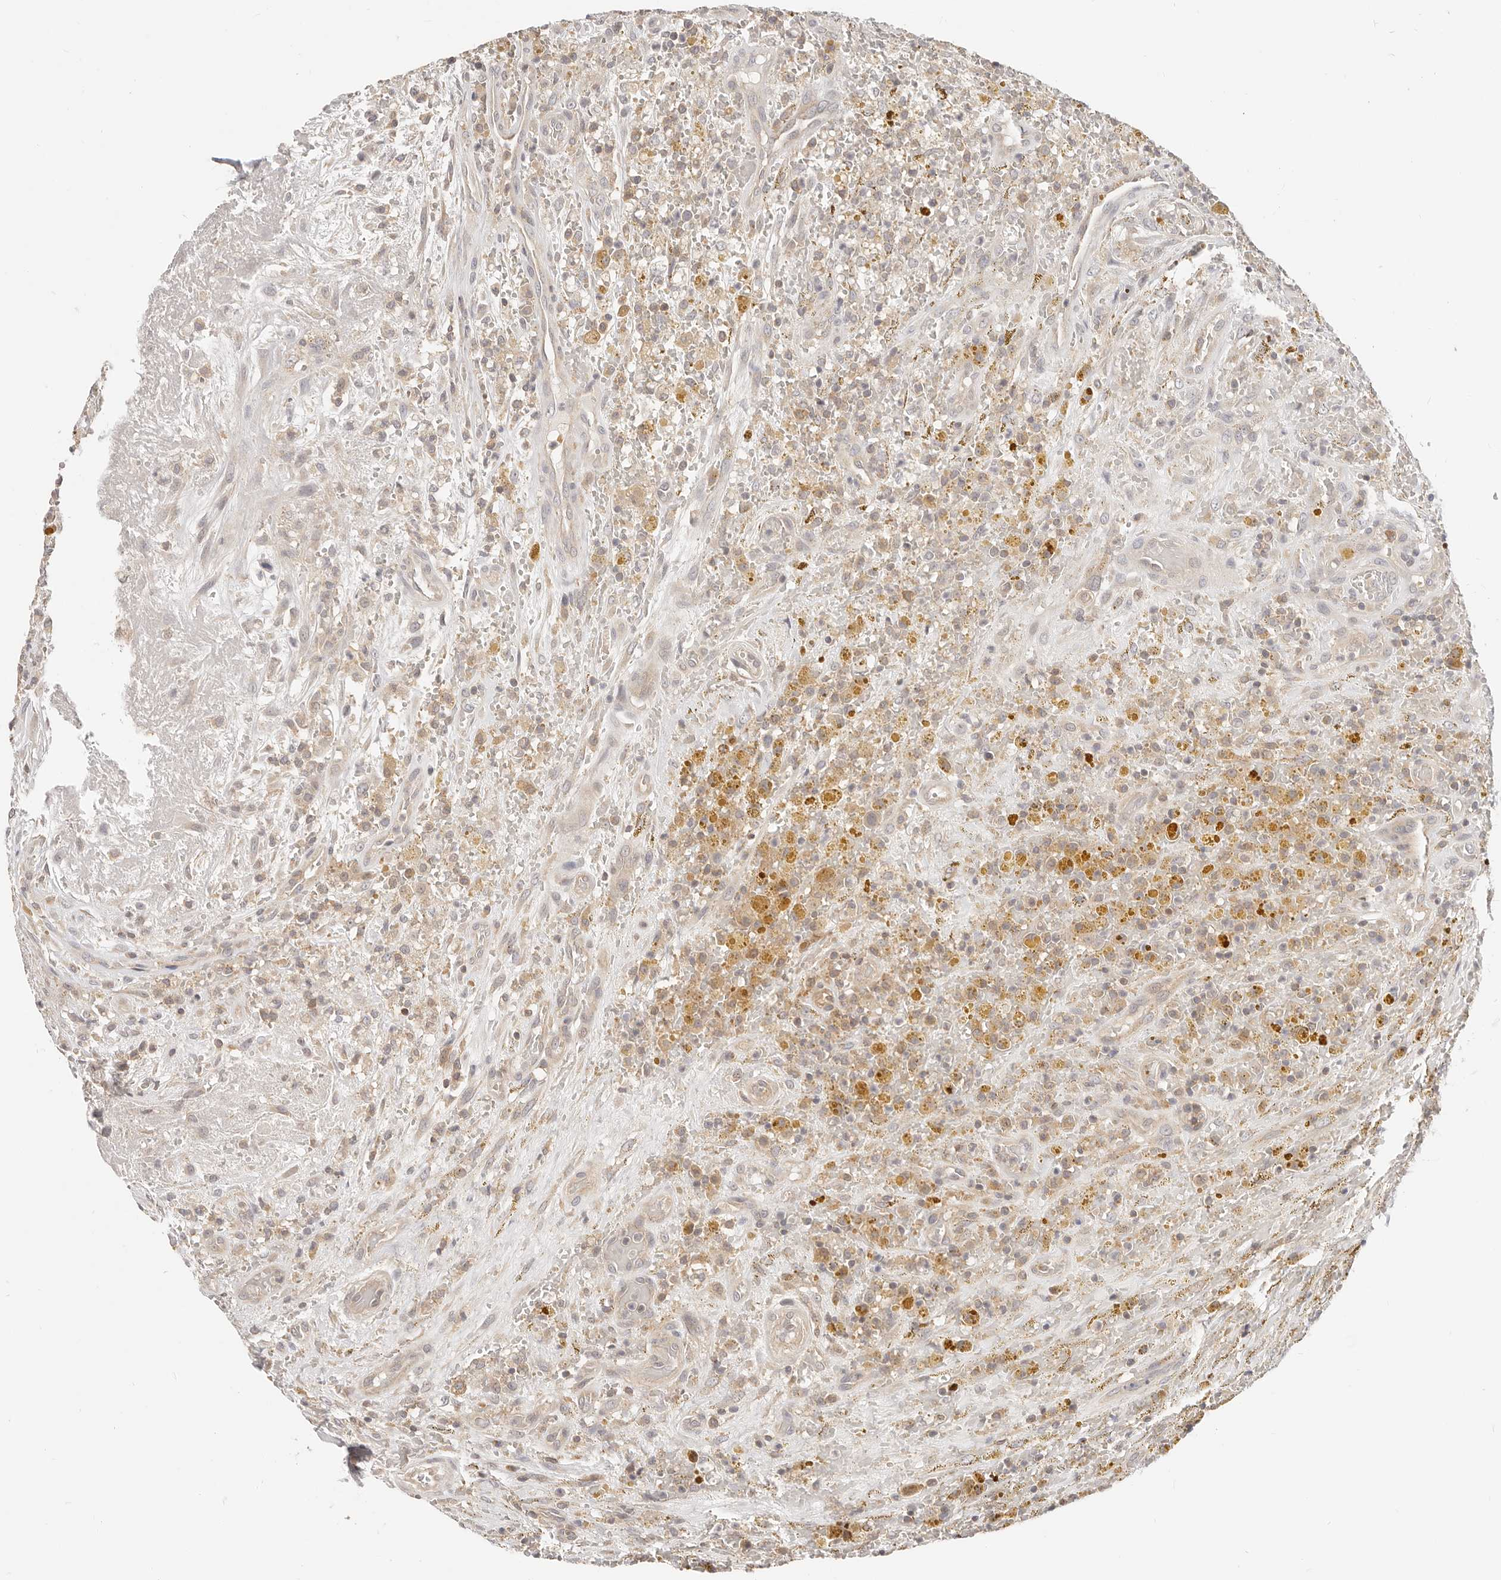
{"staining": {"intensity": "moderate", "quantity": "25%-75%", "location": "cytoplasmic/membranous,nuclear"}, "tissue": "thyroid cancer", "cell_type": "Tumor cells", "image_type": "cancer", "snomed": [{"axis": "morphology", "description": "Papillary adenocarcinoma, NOS"}, {"axis": "topography", "description": "Thyroid gland"}], "caption": "Approximately 25%-75% of tumor cells in thyroid papillary adenocarcinoma show moderate cytoplasmic/membranous and nuclear protein staining as visualized by brown immunohistochemical staining.", "gene": "DTNBP1", "patient": {"sex": "male", "age": 77}}